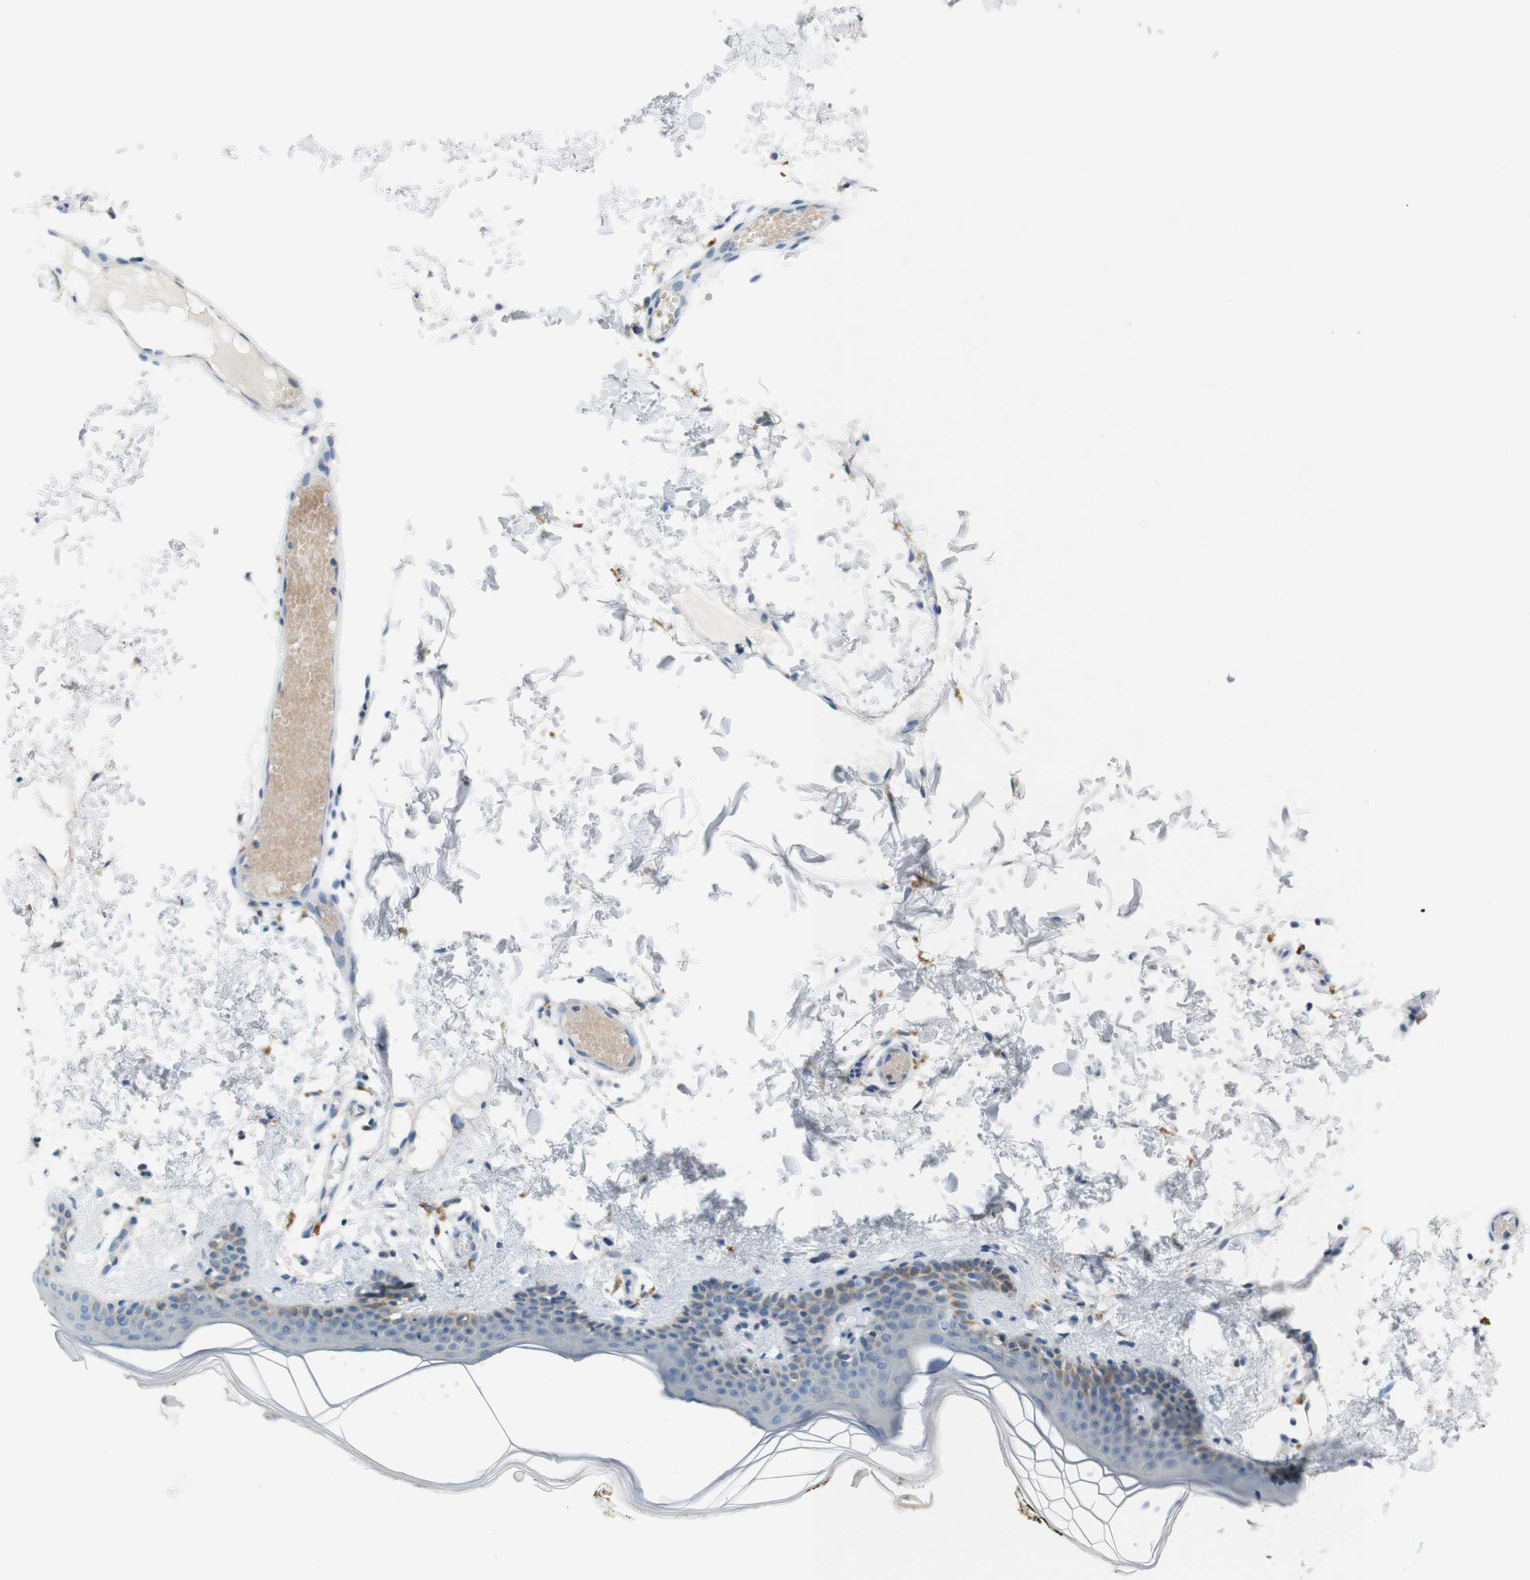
{"staining": {"intensity": "negative", "quantity": "none", "location": "none"}, "tissue": "skin", "cell_type": "Fibroblasts", "image_type": "normal", "snomed": [{"axis": "morphology", "description": "Normal tissue, NOS"}, {"axis": "topography", "description": "Skin"}], "caption": "A high-resolution histopathology image shows IHC staining of normal skin, which displays no significant staining in fibroblasts.", "gene": "LRRK2", "patient": {"sex": "male", "age": 53}}